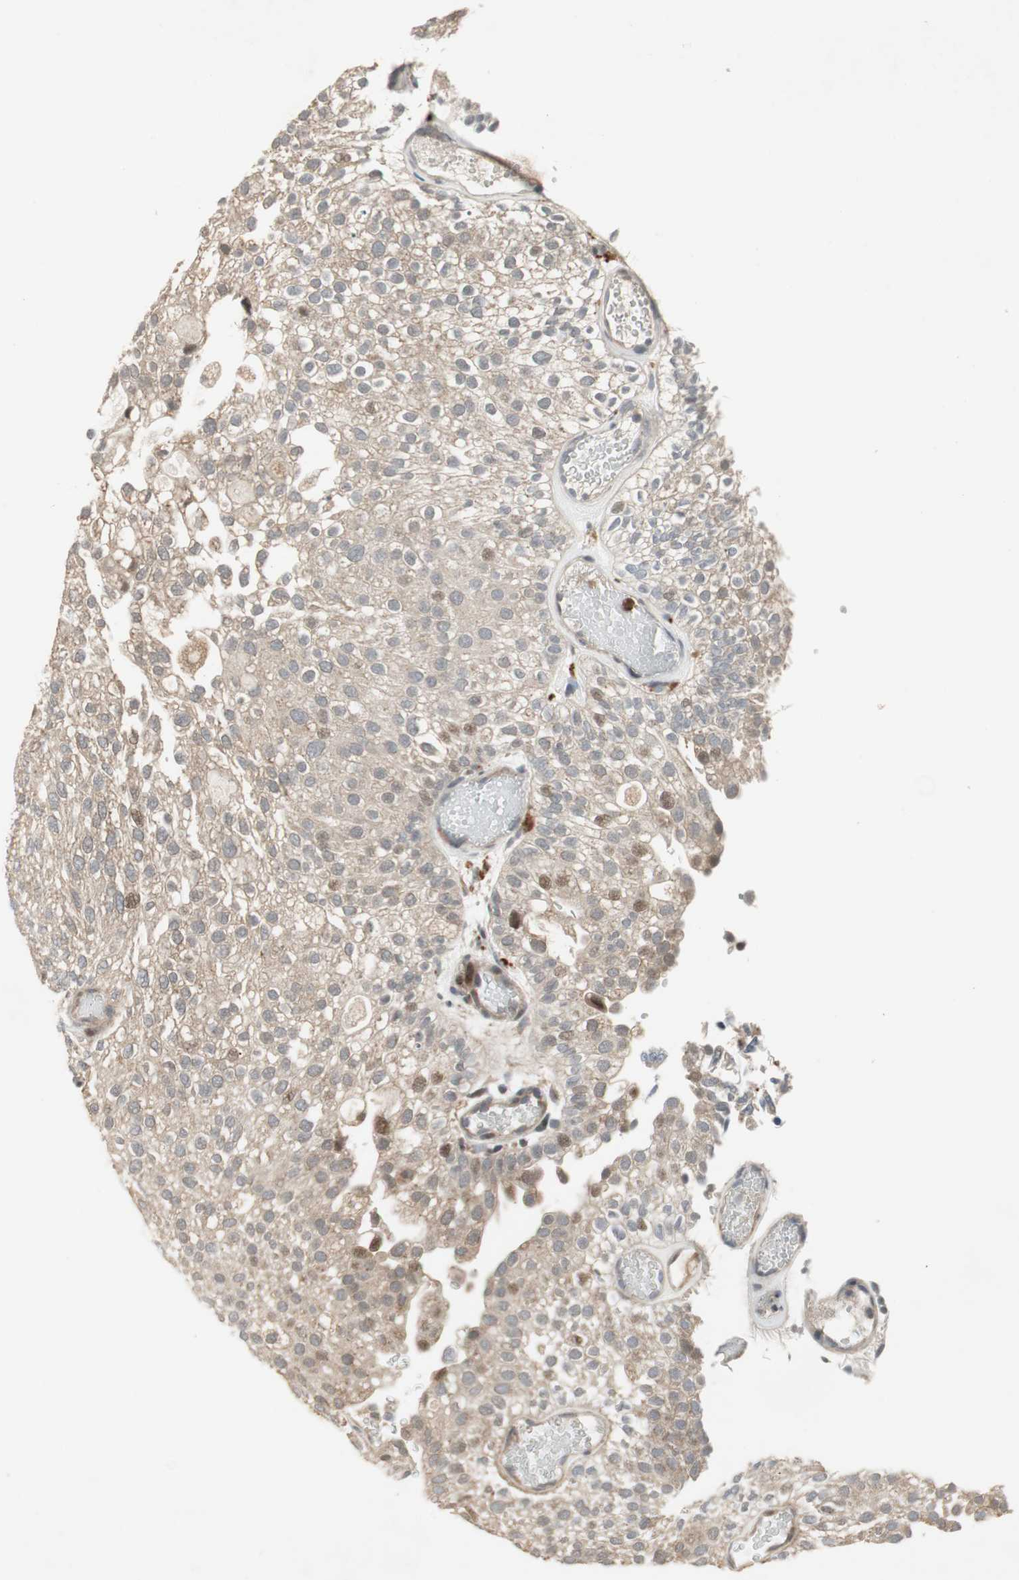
{"staining": {"intensity": "moderate", "quantity": "<25%", "location": "cytoplasmic/membranous,nuclear"}, "tissue": "urothelial cancer", "cell_type": "Tumor cells", "image_type": "cancer", "snomed": [{"axis": "morphology", "description": "Urothelial carcinoma, Low grade"}, {"axis": "topography", "description": "Urinary bladder"}], "caption": "Low-grade urothelial carcinoma was stained to show a protein in brown. There is low levels of moderate cytoplasmic/membranous and nuclear staining in approximately <25% of tumor cells.", "gene": "SNX4", "patient": {"sex": "male", "age": 78}}